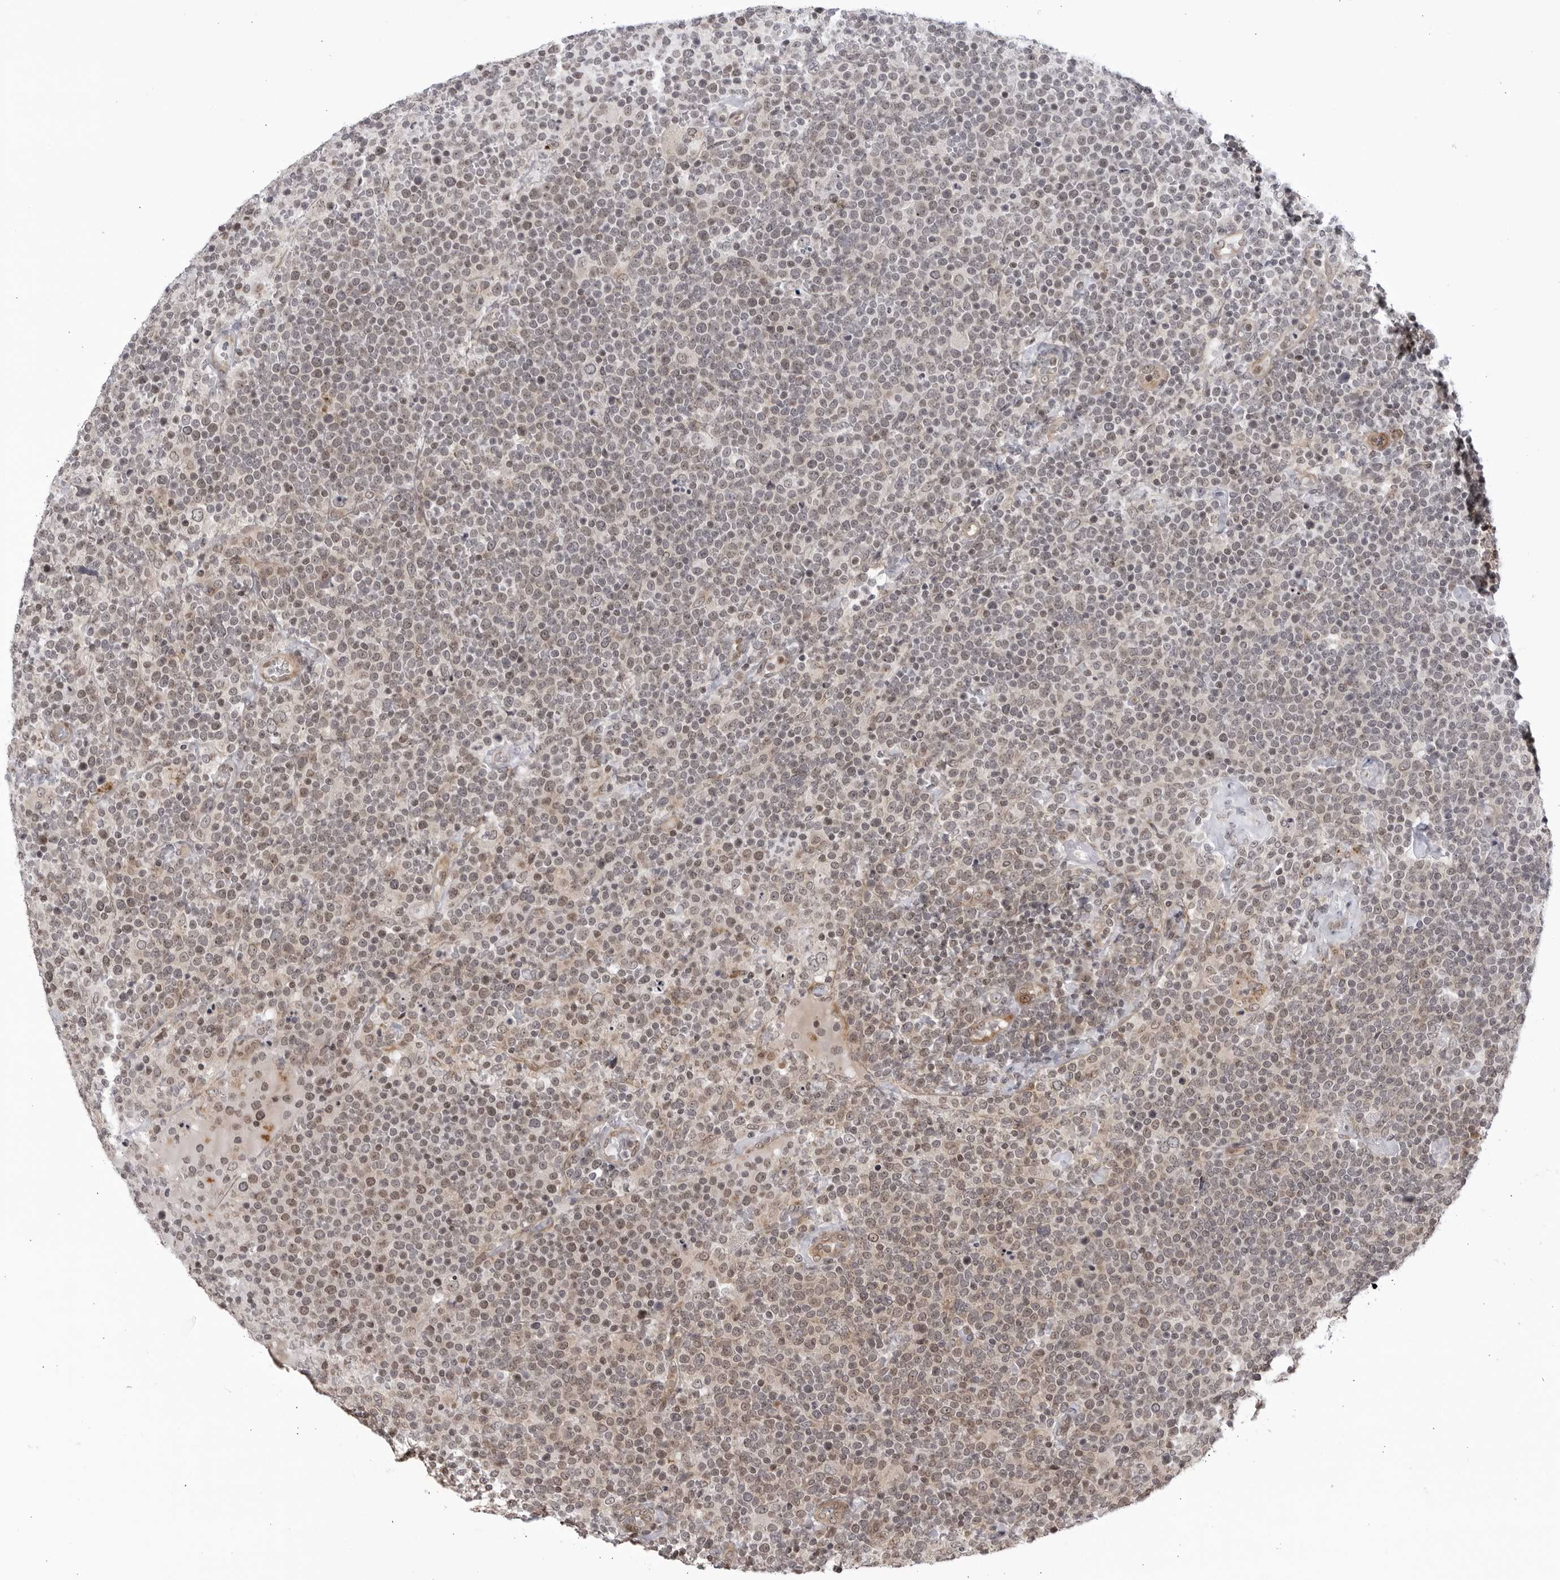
{"staining": {"intensity": "weak", "quantity": ">75%", "location": "nuclear"}, "tissue": "lymphoma", "cell_type": "Tumor cells", "image_type": "cancer", "snomed": [{"axis": "morphology", "description": "Malignant lymphoma, non-Hodgkin's type, High grade"}, {"axis": "topography", "description": "Lymph node"}], "caption": "DAB (3,3'-diaminobenzidine) immunohistochemical staining of lymphoma exhibits weak nuclear protein staining in approximately >75% of tumor cells.", "gene": "CNBD1", "patient": {"sex": "male", "age": 61}}